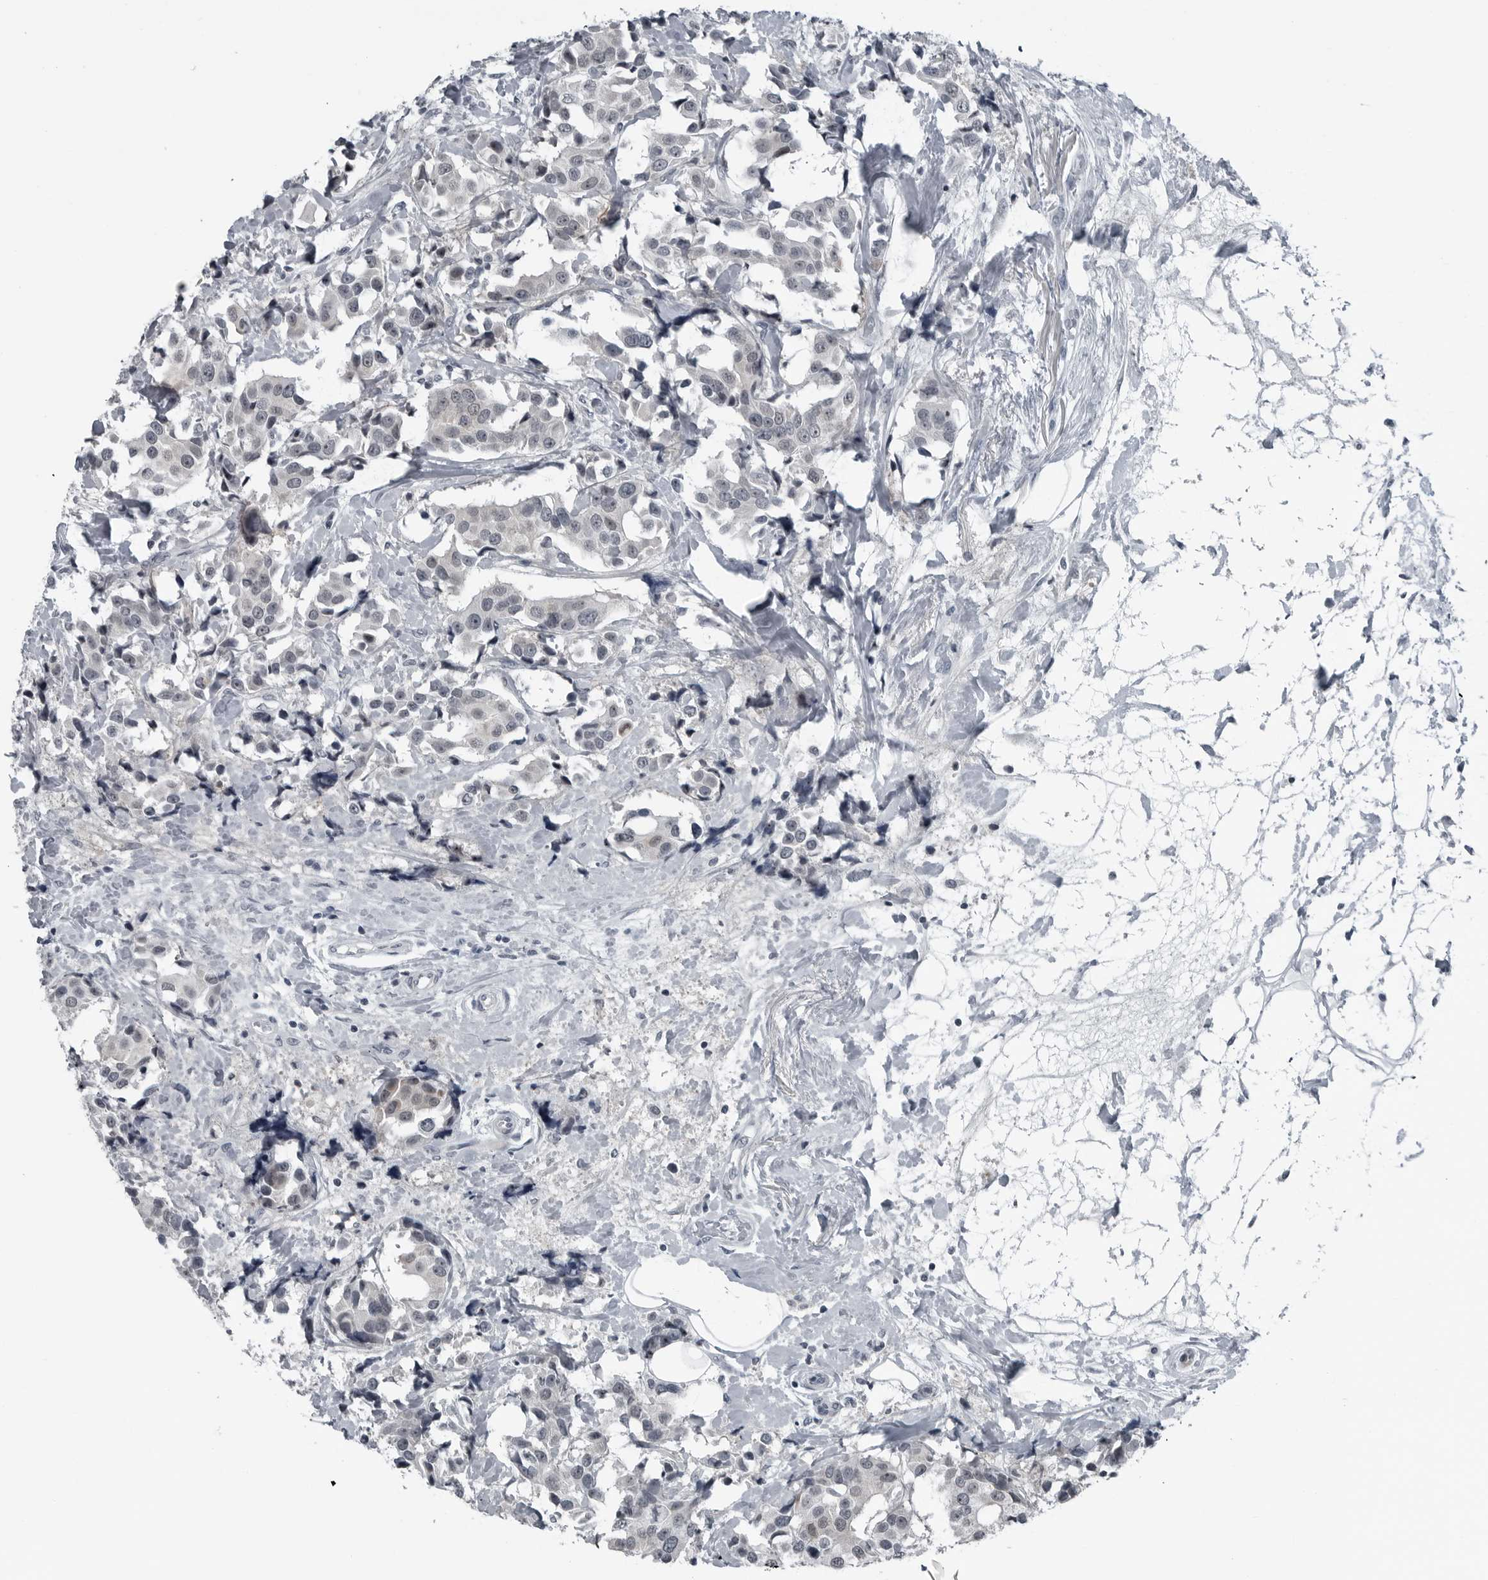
{"staining": {"intensity": "negative", "quantity": "none", "location": "none"}, "tissue": "breast cancer", "cell_type": "Tumor cells", "image_type": "cancer", "snomed": [{"axis": "morphology", "description": "Normal tissue, NOS"}, {"axis": "morphology", "description": "Duct carcinoma"}, {"axis": "topography", "description": "Breast"}], "caption": "There is no significant expression in tumor cells of invasive ductal carcinoma (breast).", "gene": "DNAAF11", "patient": {"sex": "female", "age": 39}}